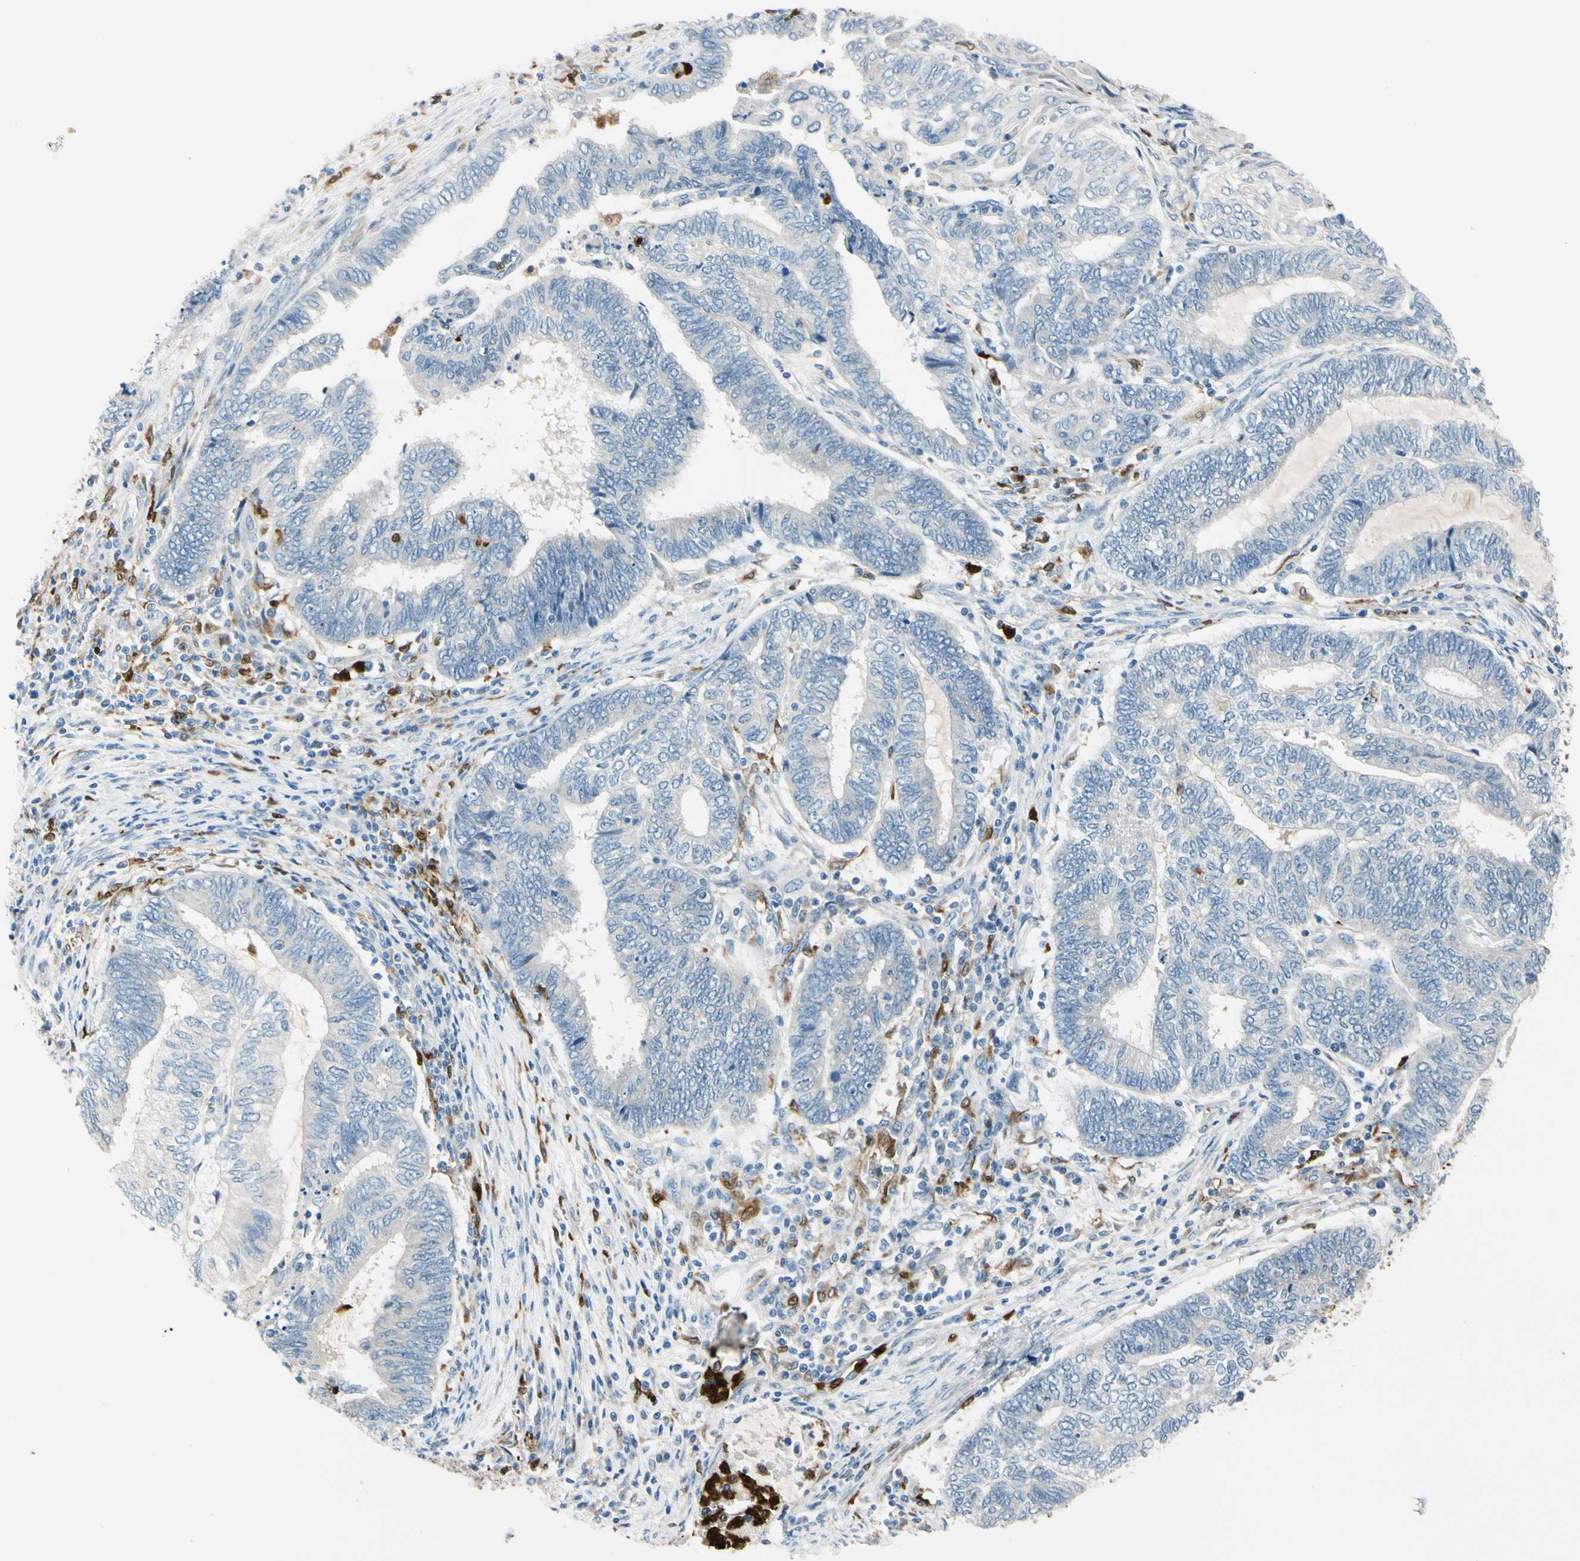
{"staining": {"intensity": "negative", "quantity": "none", "location": "none"}, "tissue": "endometrial cancer", "cell_type": "Tumor cells", "image_type": "cancer", "snomed": [{"axis": "morphology", "description": "Adenocarcinoma, NOS"}, {"axis": "topography", "description": "Uterus"}, {"axis": "topography", "description": "Endometrium"}], "caption": "IHC micrograph of human endometrial cancer stained for a protein (brown), which reveals no expression in tumor cells.", "gene": "TRAF5", "patient": {"sex": "female", "age": 70}}